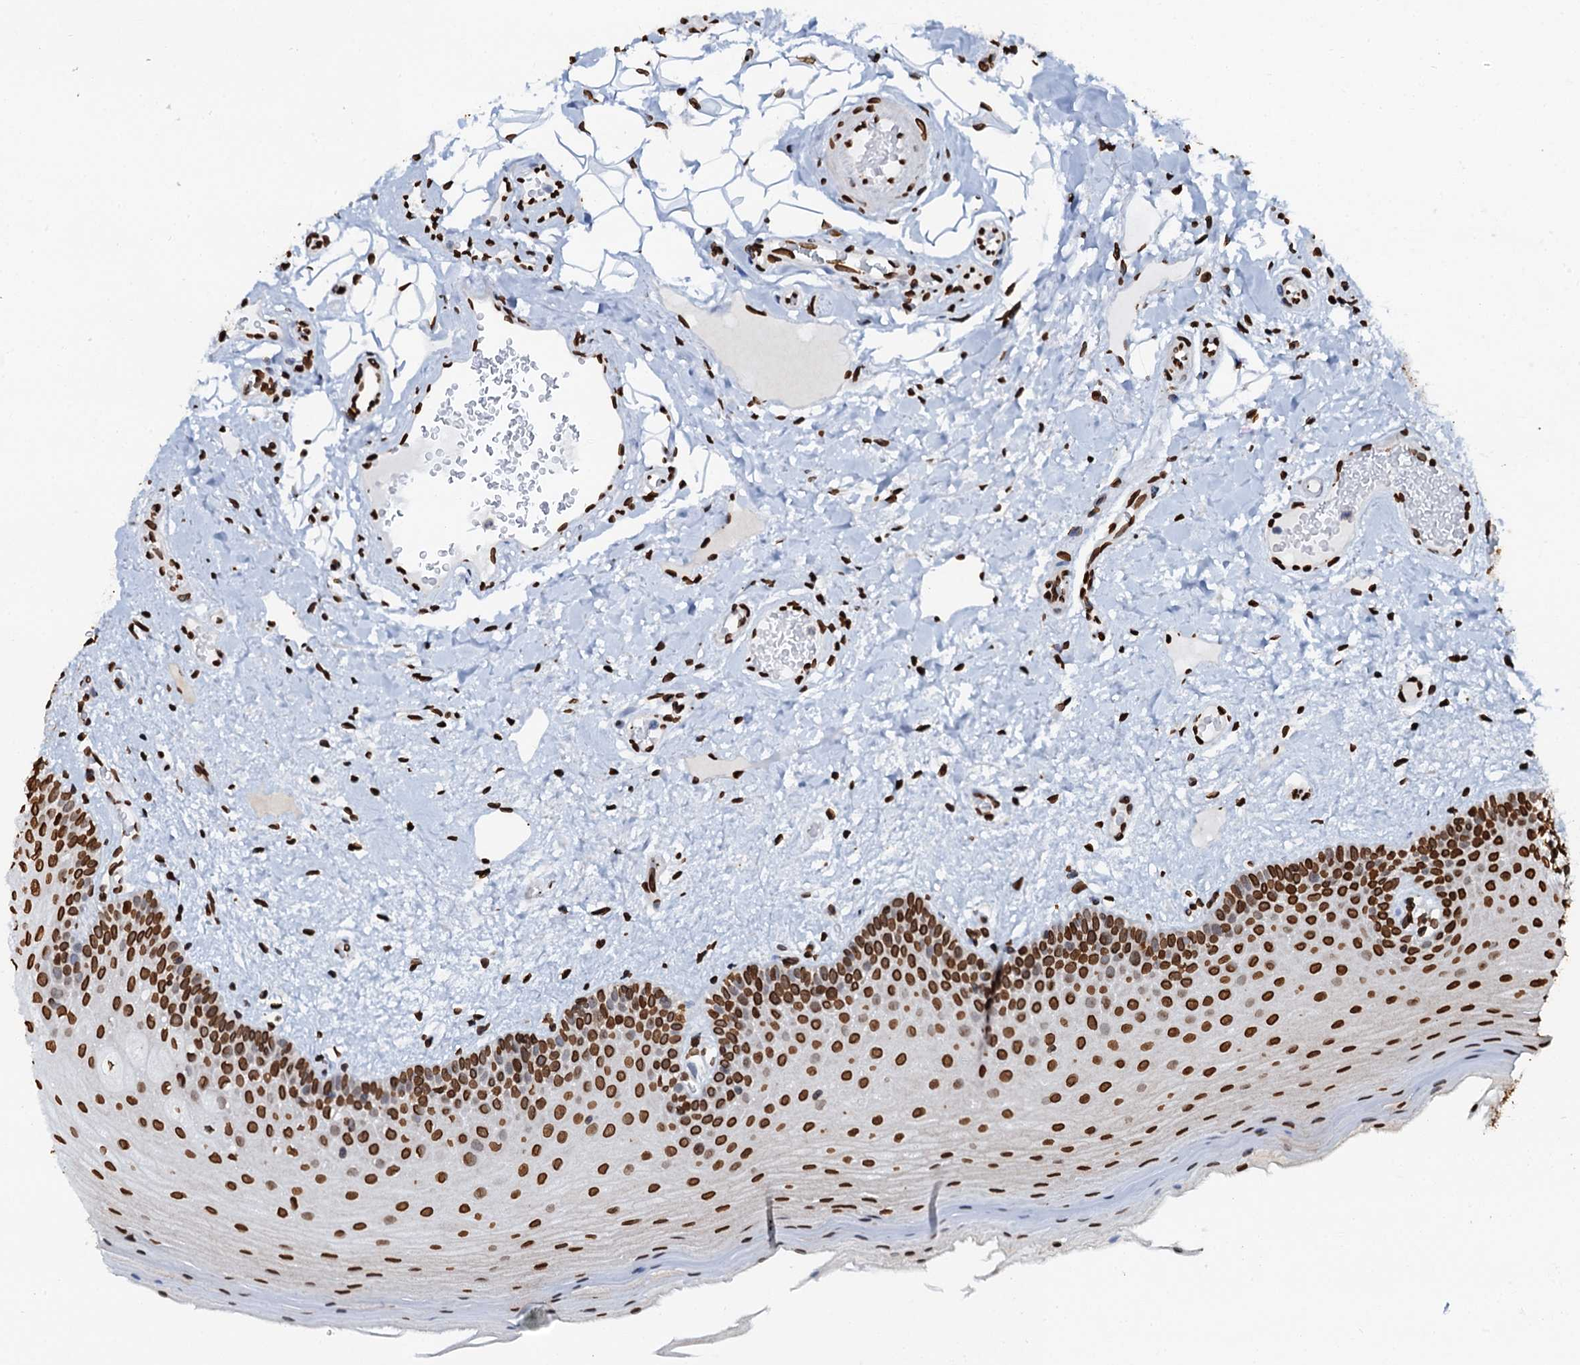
{"staining": {"intensity": "strong", "quantity": ">75%", "location": "nuclear"}, "tissue": "oral mucosa", "cell_type": "Squamous epithelial cells", "image_type": "normal", "snomed": [{"axis": "morphology", "description": "Normal tissue, NOS"}, {"axis": "topography", "description": "Oral tissue"}, {"axis": "topography", "description": "Tounge, NOS"}], "caption": "Immunohistochemistry staining of benign oral mucosa, which exhibits high levels of strong nuclear staining in about >75% of squamous epithelial cells indicating strong nuclear protein staining. The staining was performed using DAB (brown) for protein detection and nuclei were counterstained in hematoxylin (blue).", "gene": "KATNAL2", "patient": {"sex": "male", "age": 47}}